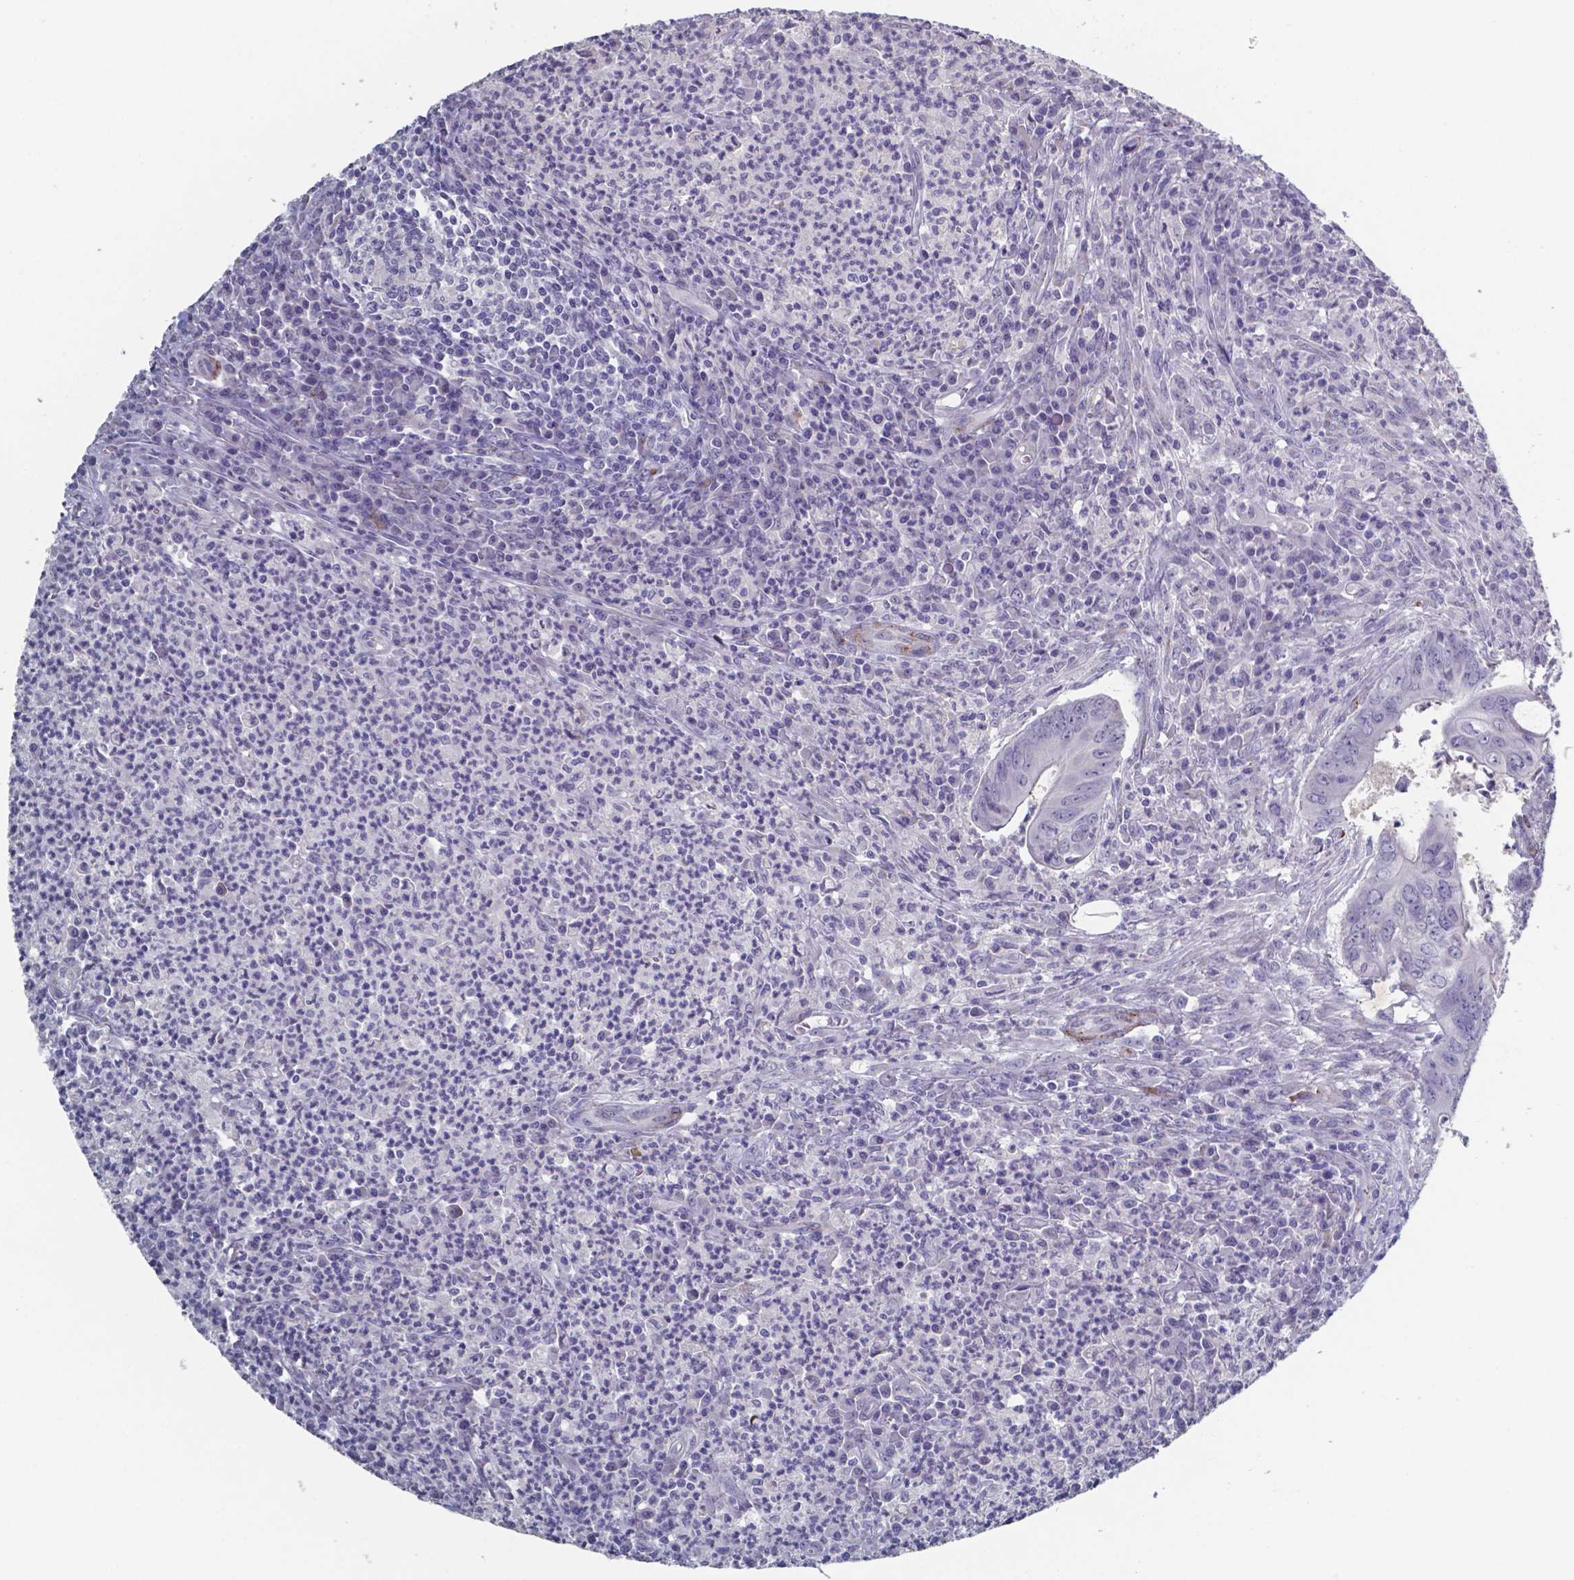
{"staining": {"intensity": "negative", "quantity": "none", "location": "none"}, "tissue": "colorectal cancer", "cell_type": "Tumor cells", "image_type": "cancer", "snomed": [{"axis": "morphology", "description": "Adenocarcinoma, NOS"}, {"axis": "topography", "description": "Colon"}], "caption": "Immunohistochemical staining of colorectal cancer displays no significant positivity in tumor cells.", "gene": "PLA2R1", "patient": {"sex": "female", "age": 74}}